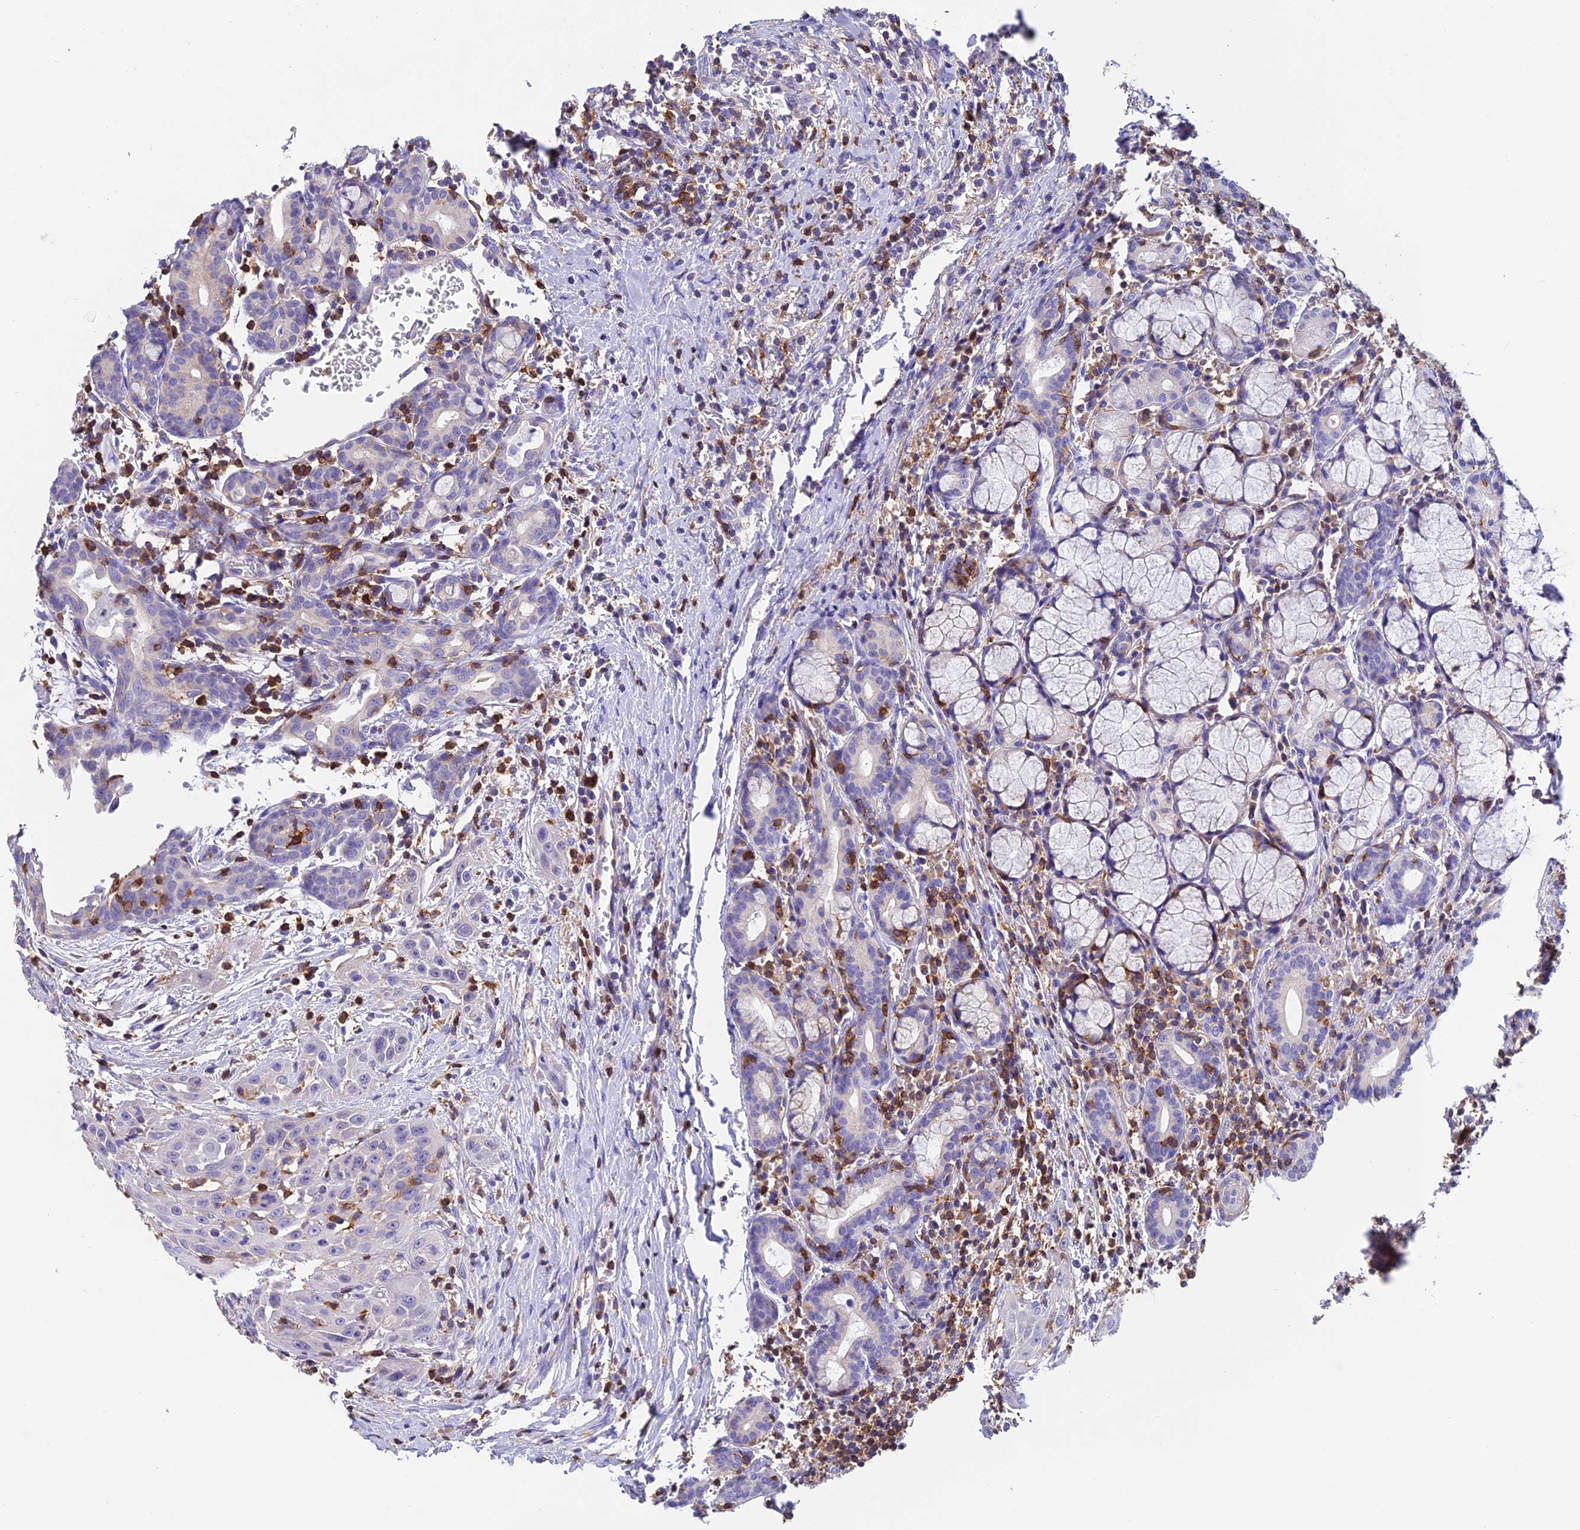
{"staining": {"intensity": "negative", "quantity": "none", "location": "none"}, "tissue": "head and neck cancer", "cell_type": "Tumor cells", "image_type": "cancer", "snomed": [{"axis": "morphology", "description": "Squamous cell carcinoma, NOS"}, {"axis": "topography", "description": "Oral tissue"}, {"axis": "topography", "description": "Head-Neck"}], "caption": "The immunohistochemistry (IHC) photomicrograph has no significant positivity in tumor cells of head and neck cancer (squamous cell carcinoma) tissue. The staining is performed using DAB brown chromogen with nuclei counter-stained in using hematoxylin.", "gene": "LPXN", "patient": {"sex": "female", "age": 50}}